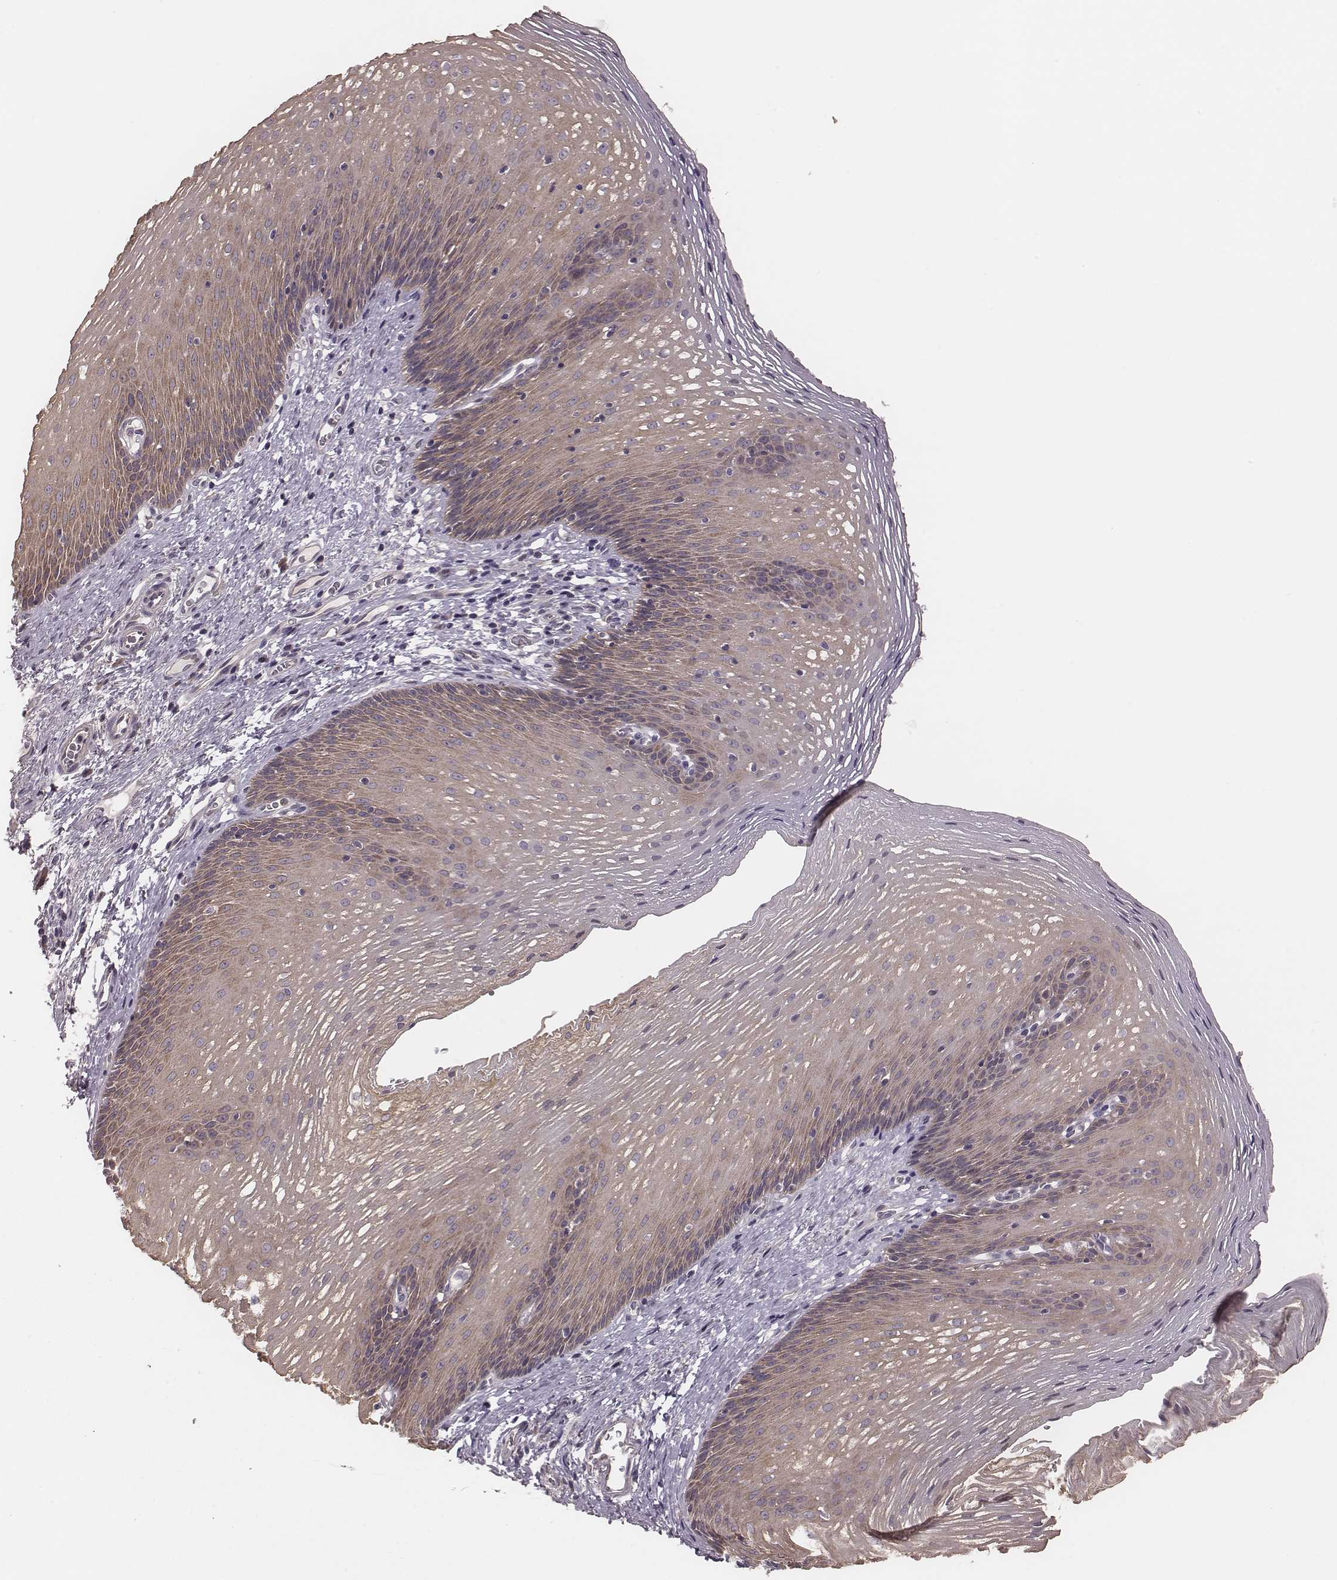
{"staining": {"intensity": "weak", "quantity": ">75%", "location": "cytoplasmic/membranous"}, "tissue": "esophagus", "cell_type": "Squamous epithelial cells", "image_type": "normal", "snomed": [{"axis": "morphology", "description": "Normal tissue, NOS"}, {"axis": "topography", "description": "Esophagus"}], "caption": "DAB immunohistochemical staining of benign esophagus displays weak cytoplasmic/membranous protein expression in about >75% of squamous epithelial cells.", "gene": "HAVCR1", "patient": {"sex": "male", "age": 76}}